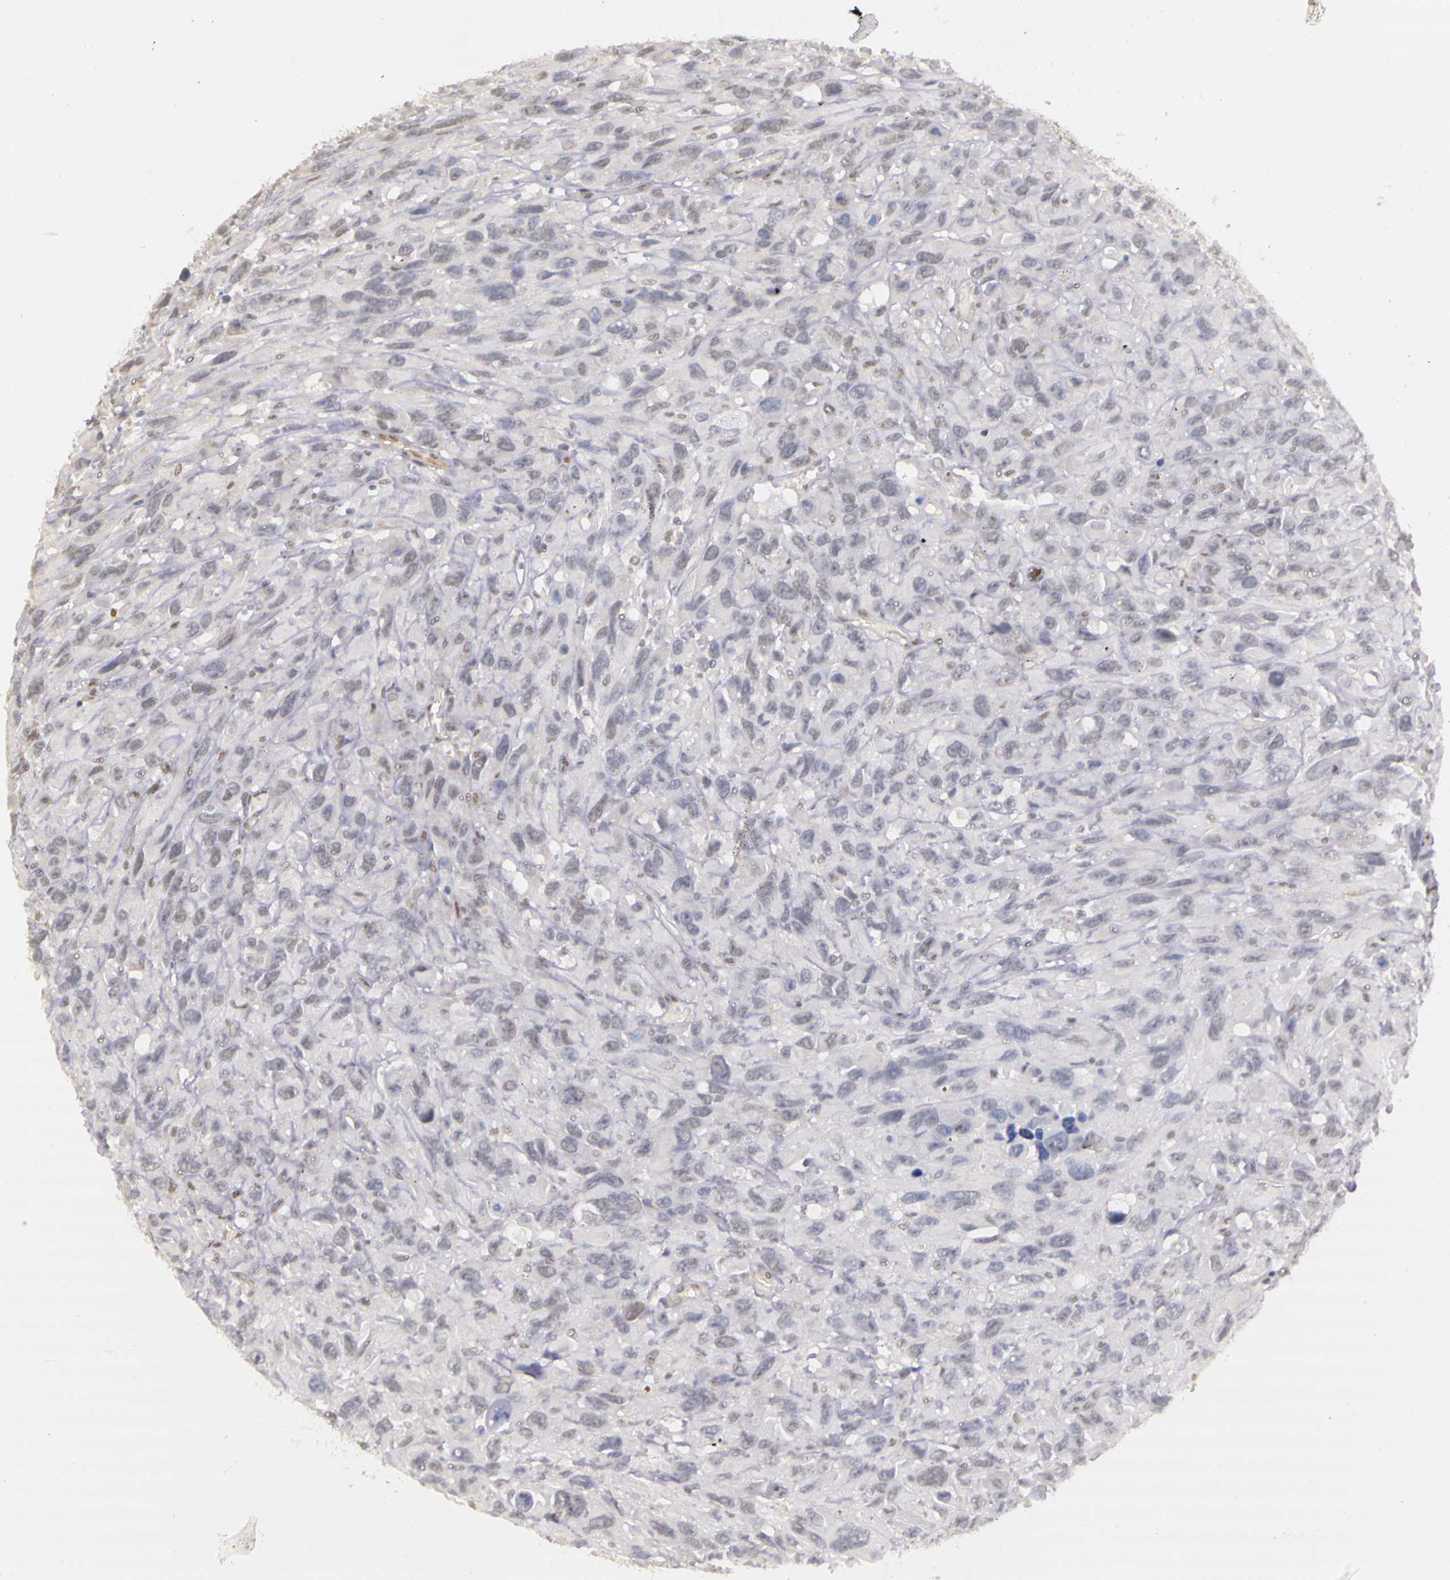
{"staining": {"intensity": "weak", "quantity": "<25%", "location": "nuclear"}, "tissue": "renal cancer", "cell_type": "Tumor cells", "image_type": "cancer", "snomed": [{"axis": "morphology", "description": "Adenocarcinoma, NOS"}, {"axis": "topography", "description": "Kidney"}], "caption": "The histopathology image displays no significant staining in tumor cells of renal cancer (adenocarcinoma).", "gene": "WDR13", "patient": {"sex": "male", "age": 79}}